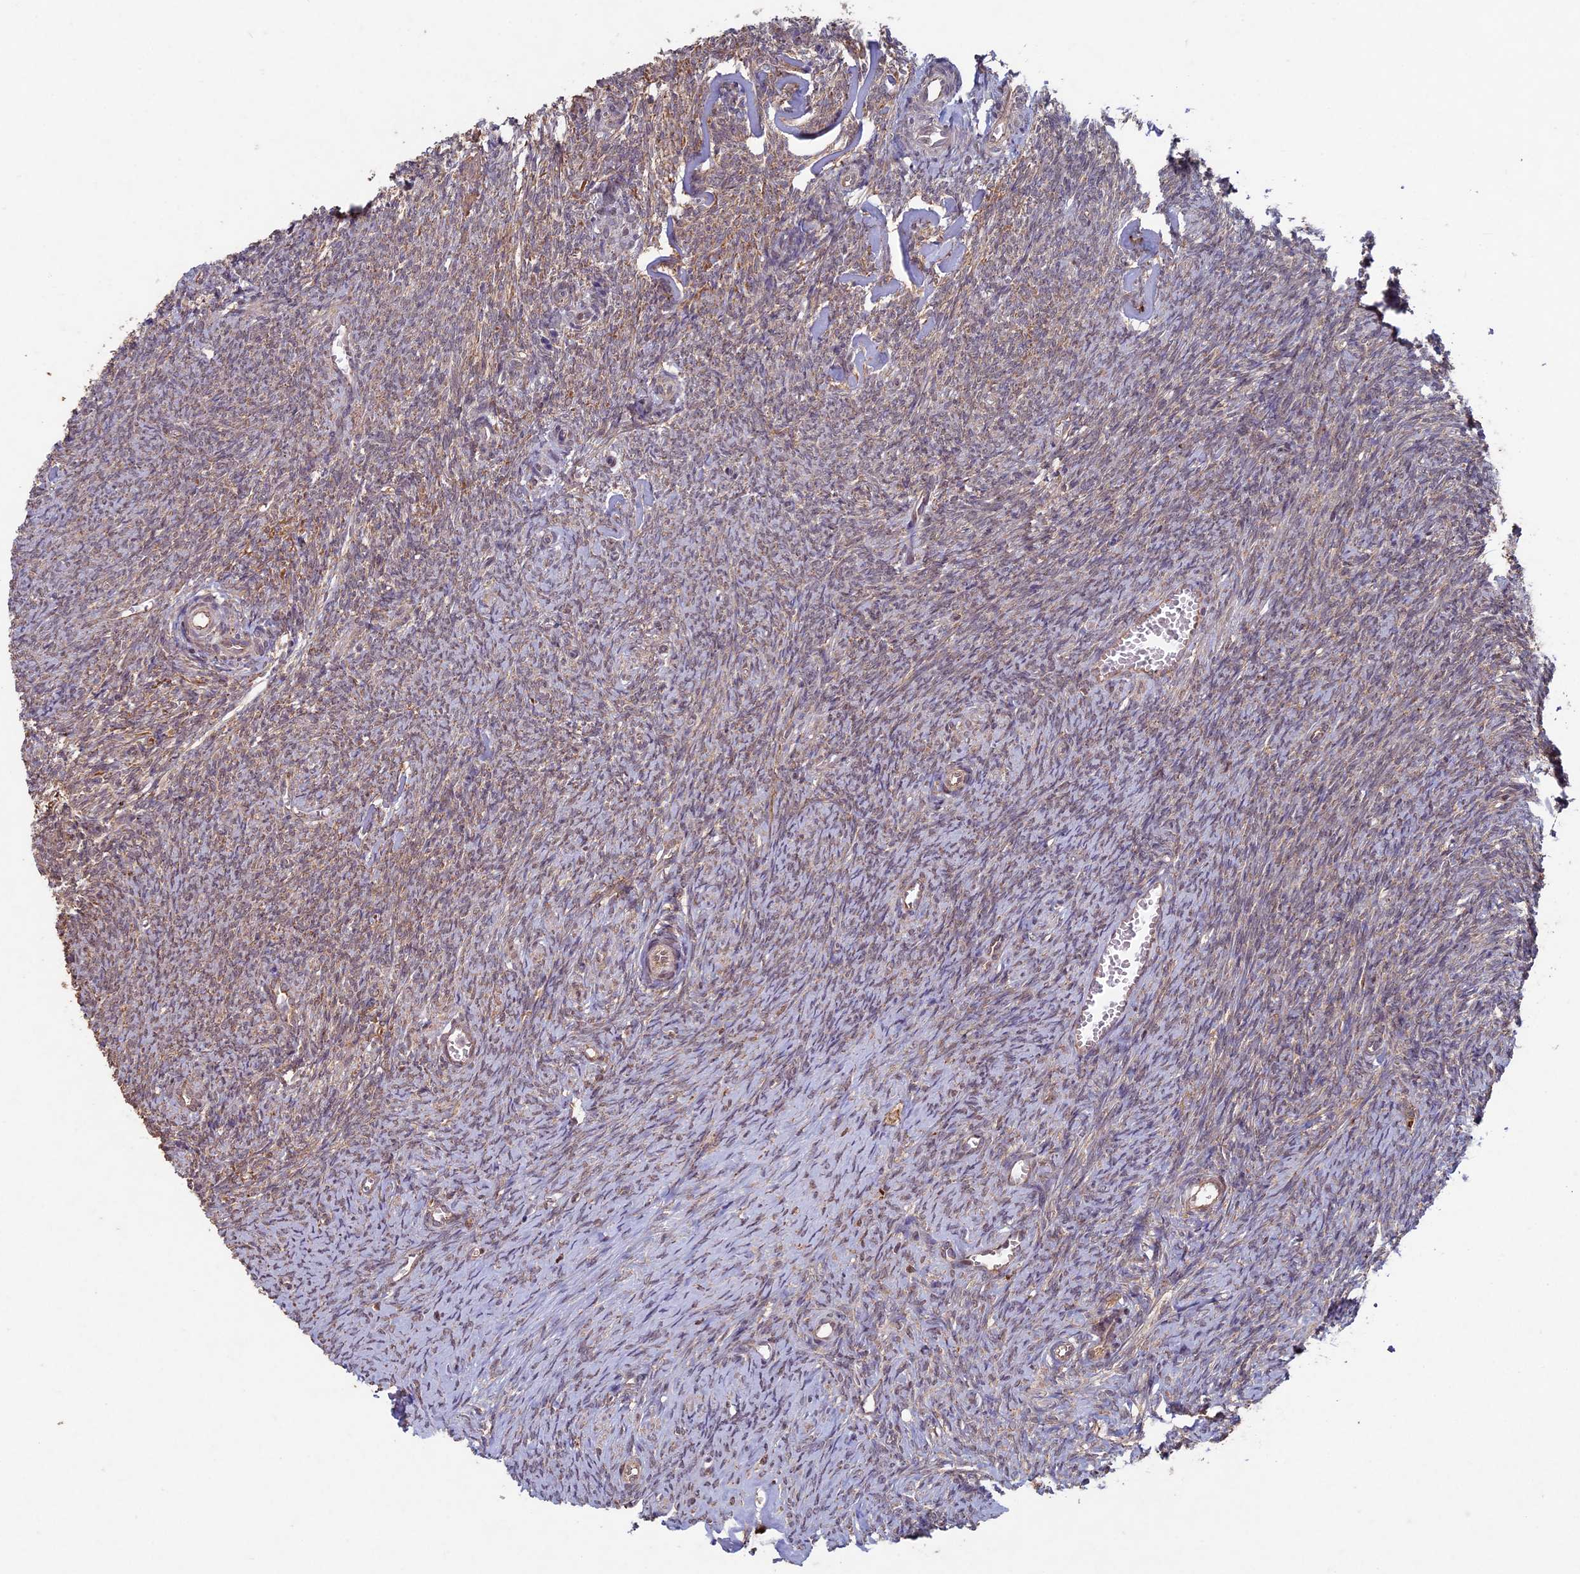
{"staining": {"intensity": "weak", "quantity": "25%-75%", "location": "cytoplasmic/membranous"}, "tissue": "ovary", "cell_type": "Ovarian stroma cells", "image_type": "normal", "snomed": [{"axis": "morphology", "description": "Normal tissue, NOS"}, {"axis": "topography", "description": "Ovary"}], "caption": "Immunohistochemistry (IHC) of normal human ovary demonstrates low levels of weak cytoplasmic/membranous staining in approximately 25%-75% of ovarian stroma cells.", "gene": "RCCD1", "patient": {"sex": "female", "age": 44}}